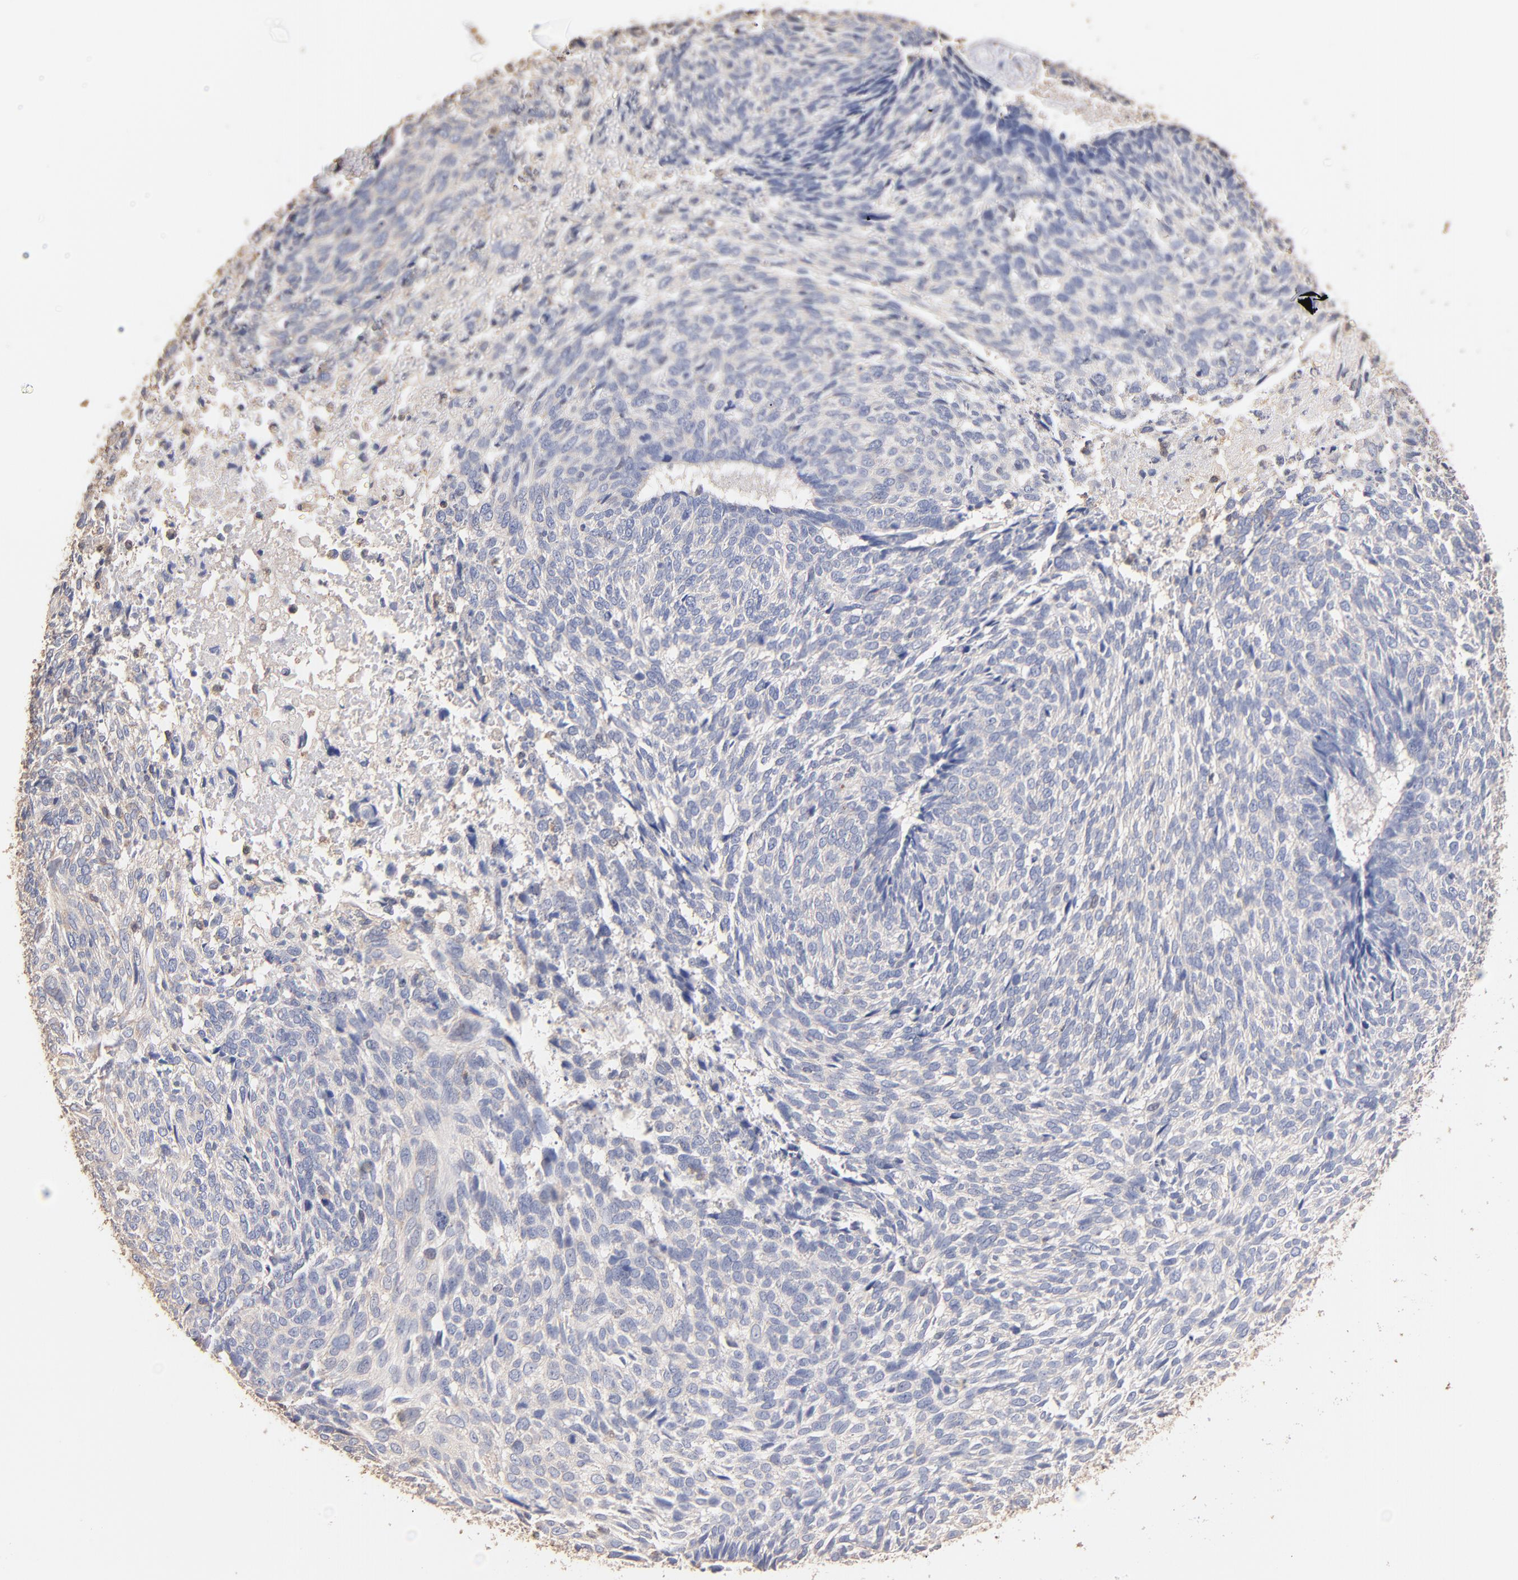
{"staining": {"intensity": "negative", "quantity": "none", "location": "none"}, "tissue": "skin cancer", "cell_type": "Tumor cells", "image_type": "cancer", "snomed": [{"axis": "morphology", "description": "Basal cell carcinoma"}, {"axis": "topography", "description": "Skin"}], "caption": "An IHC image of basal cell carcinoma (skin) is shown. There is no staining in tumor cells of basal cell carcinoma (skin).", "gene": "RO60", "patient": {"sex": "male", "age": 72}}